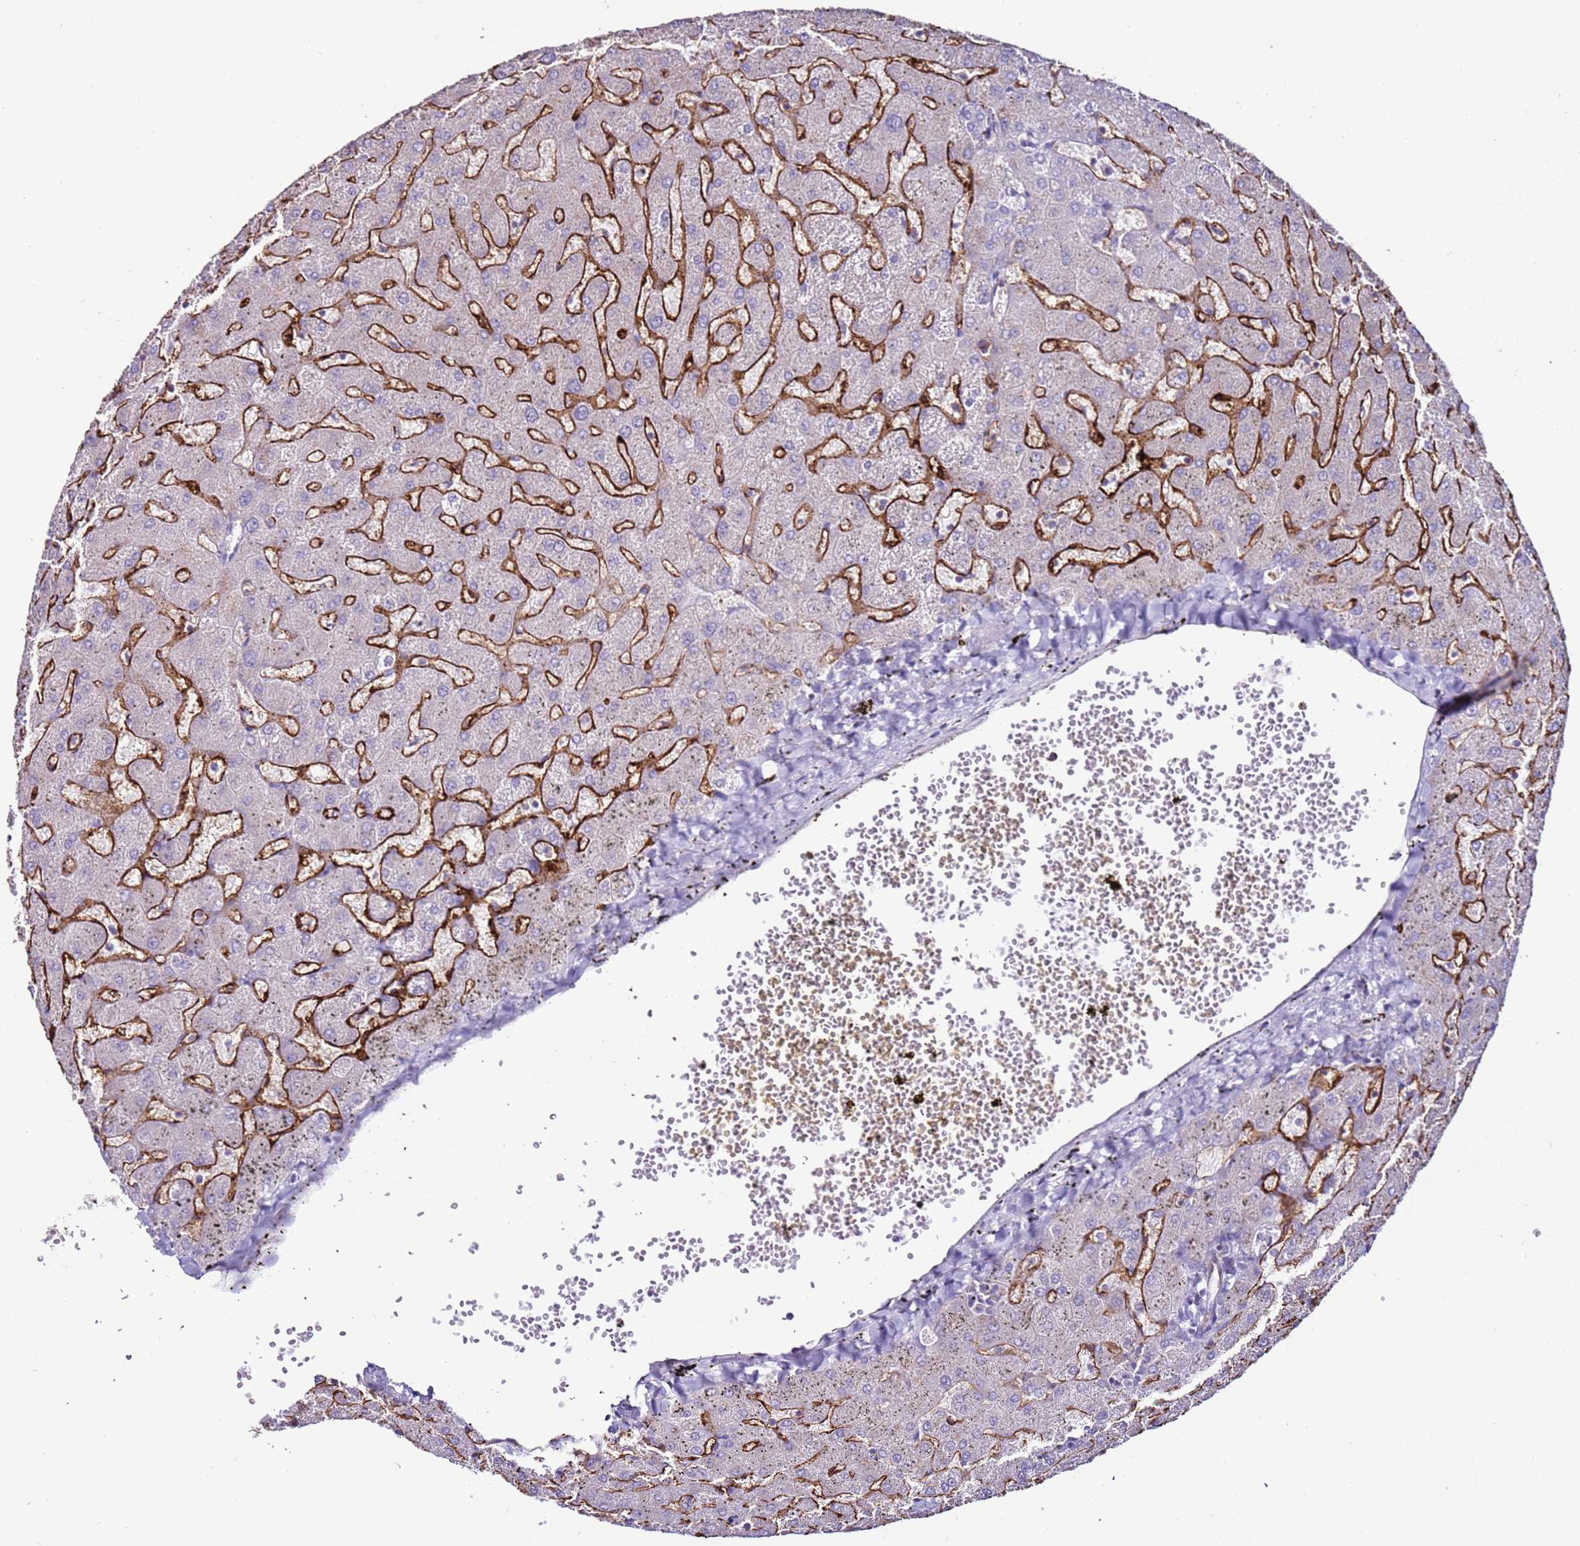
{"staining": {"intensity": "negative", "quantity": "none", "location": "none"}, "tissue": "liver", "cell_type": "Cholangiocytes", "image_type": "normal", "snomed": [{"axis": "morphology", "description": "Normal tissue, NOS"}, {"axis": "topography", "description": "Liver"}], "caption": "Protein analysis of unremarkable liver exhibits no significant staining in cholangiocytes. The staining is performed using DAB (3,3'-diaminobenzidine) brown chromogen with nuclei counter-stained in using hematoxylin.", "gene": "CLEC4M", "patient": {"sex": "female", "age": 63}}